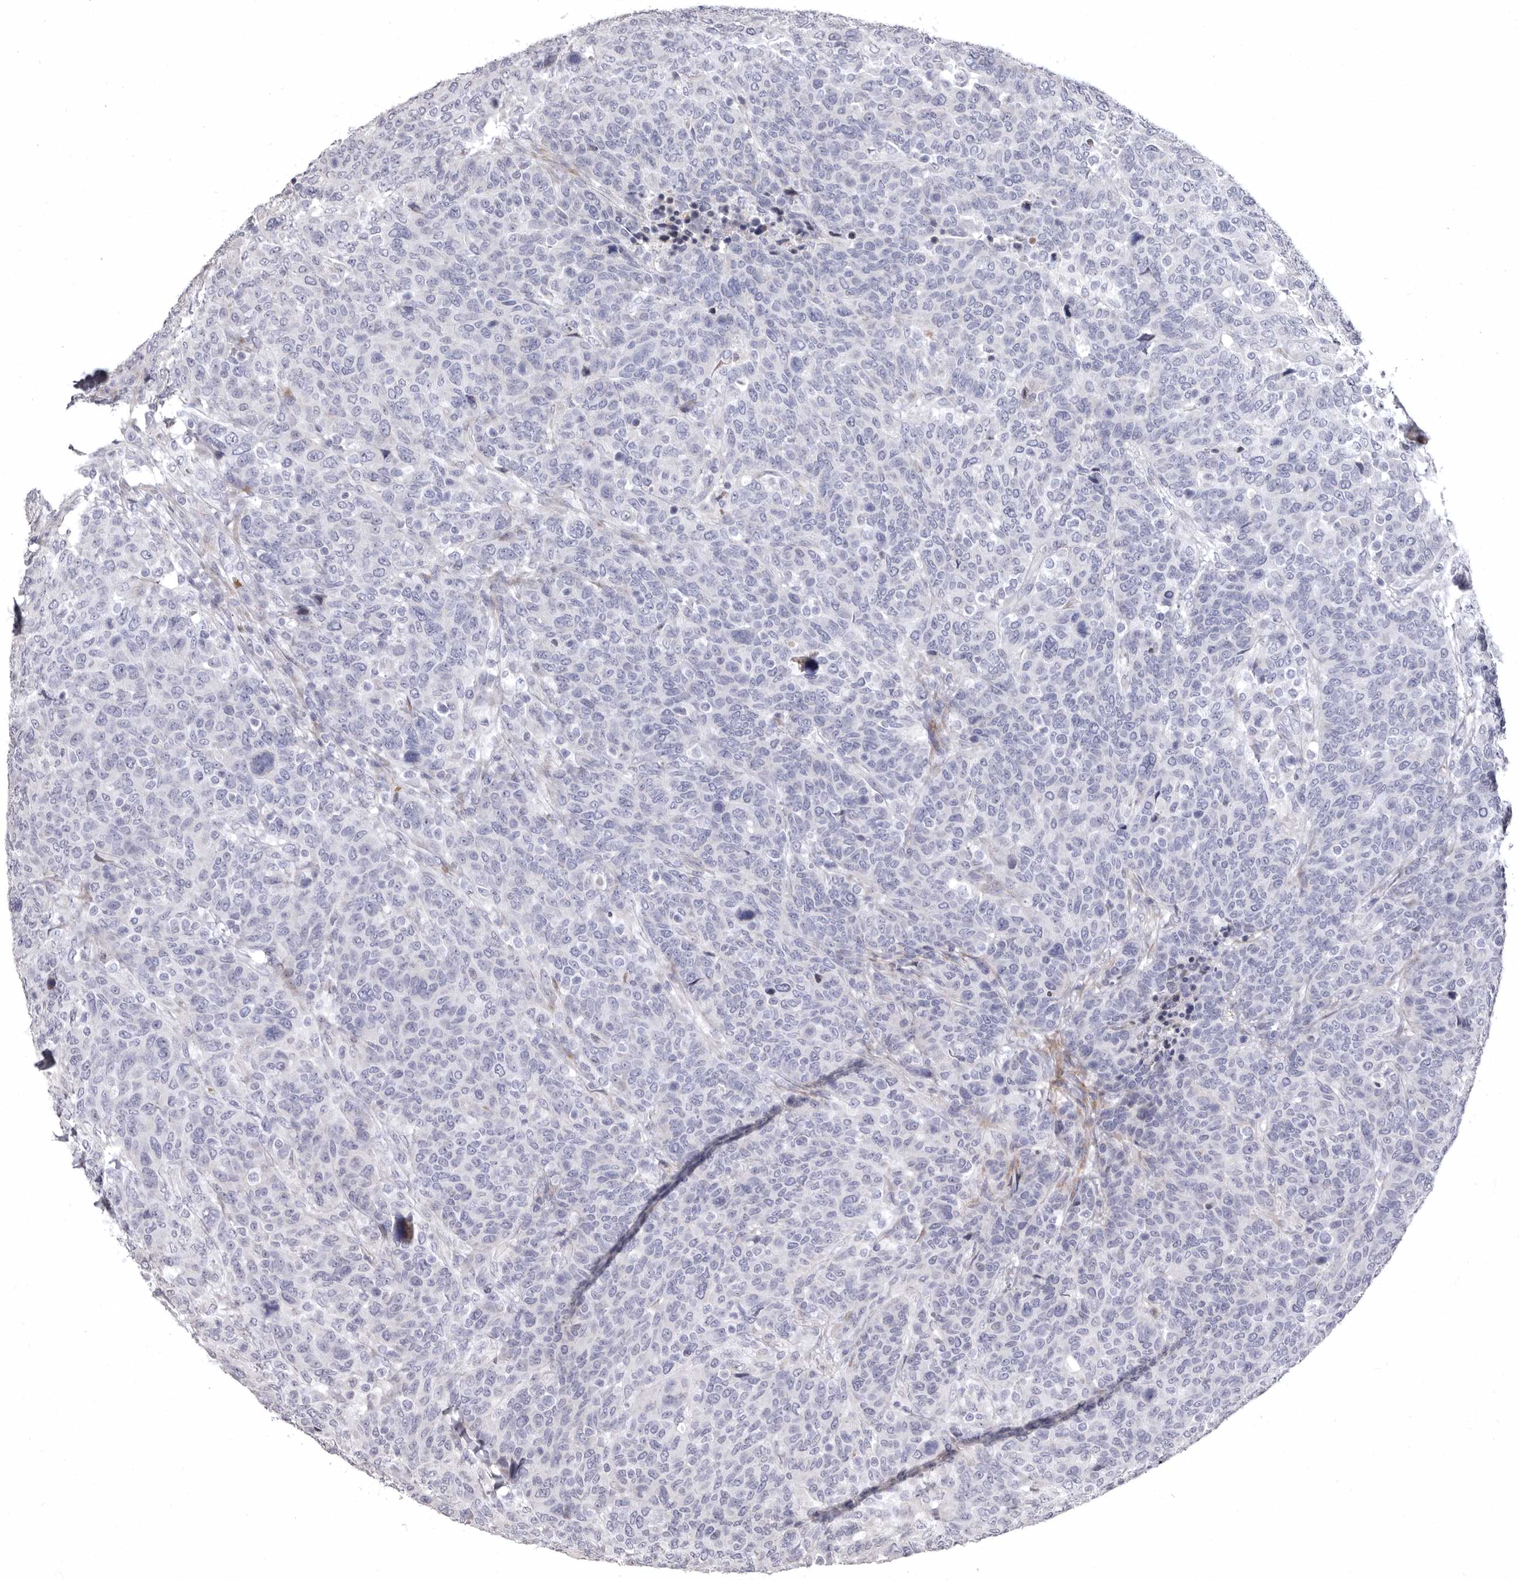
{"staining": {"intensity": "negative", "quantity": "none", "location": "none"}, "tissue": "breast cancer", "cell_type": "Tumor cells", "image_type": "cancer", "snomed": [{"axis": "morphology", "description": "Duct carcinoma"}, {"axis": "topography", "description": "Breast"}], "caption": "This is a histopathology image of immunohistochemistry staining of breast invasive ductal carcinoma, which shows no expression in tumor cells.", "gene": "AIDA", "patient": {"sex": "female", "age": 37}}